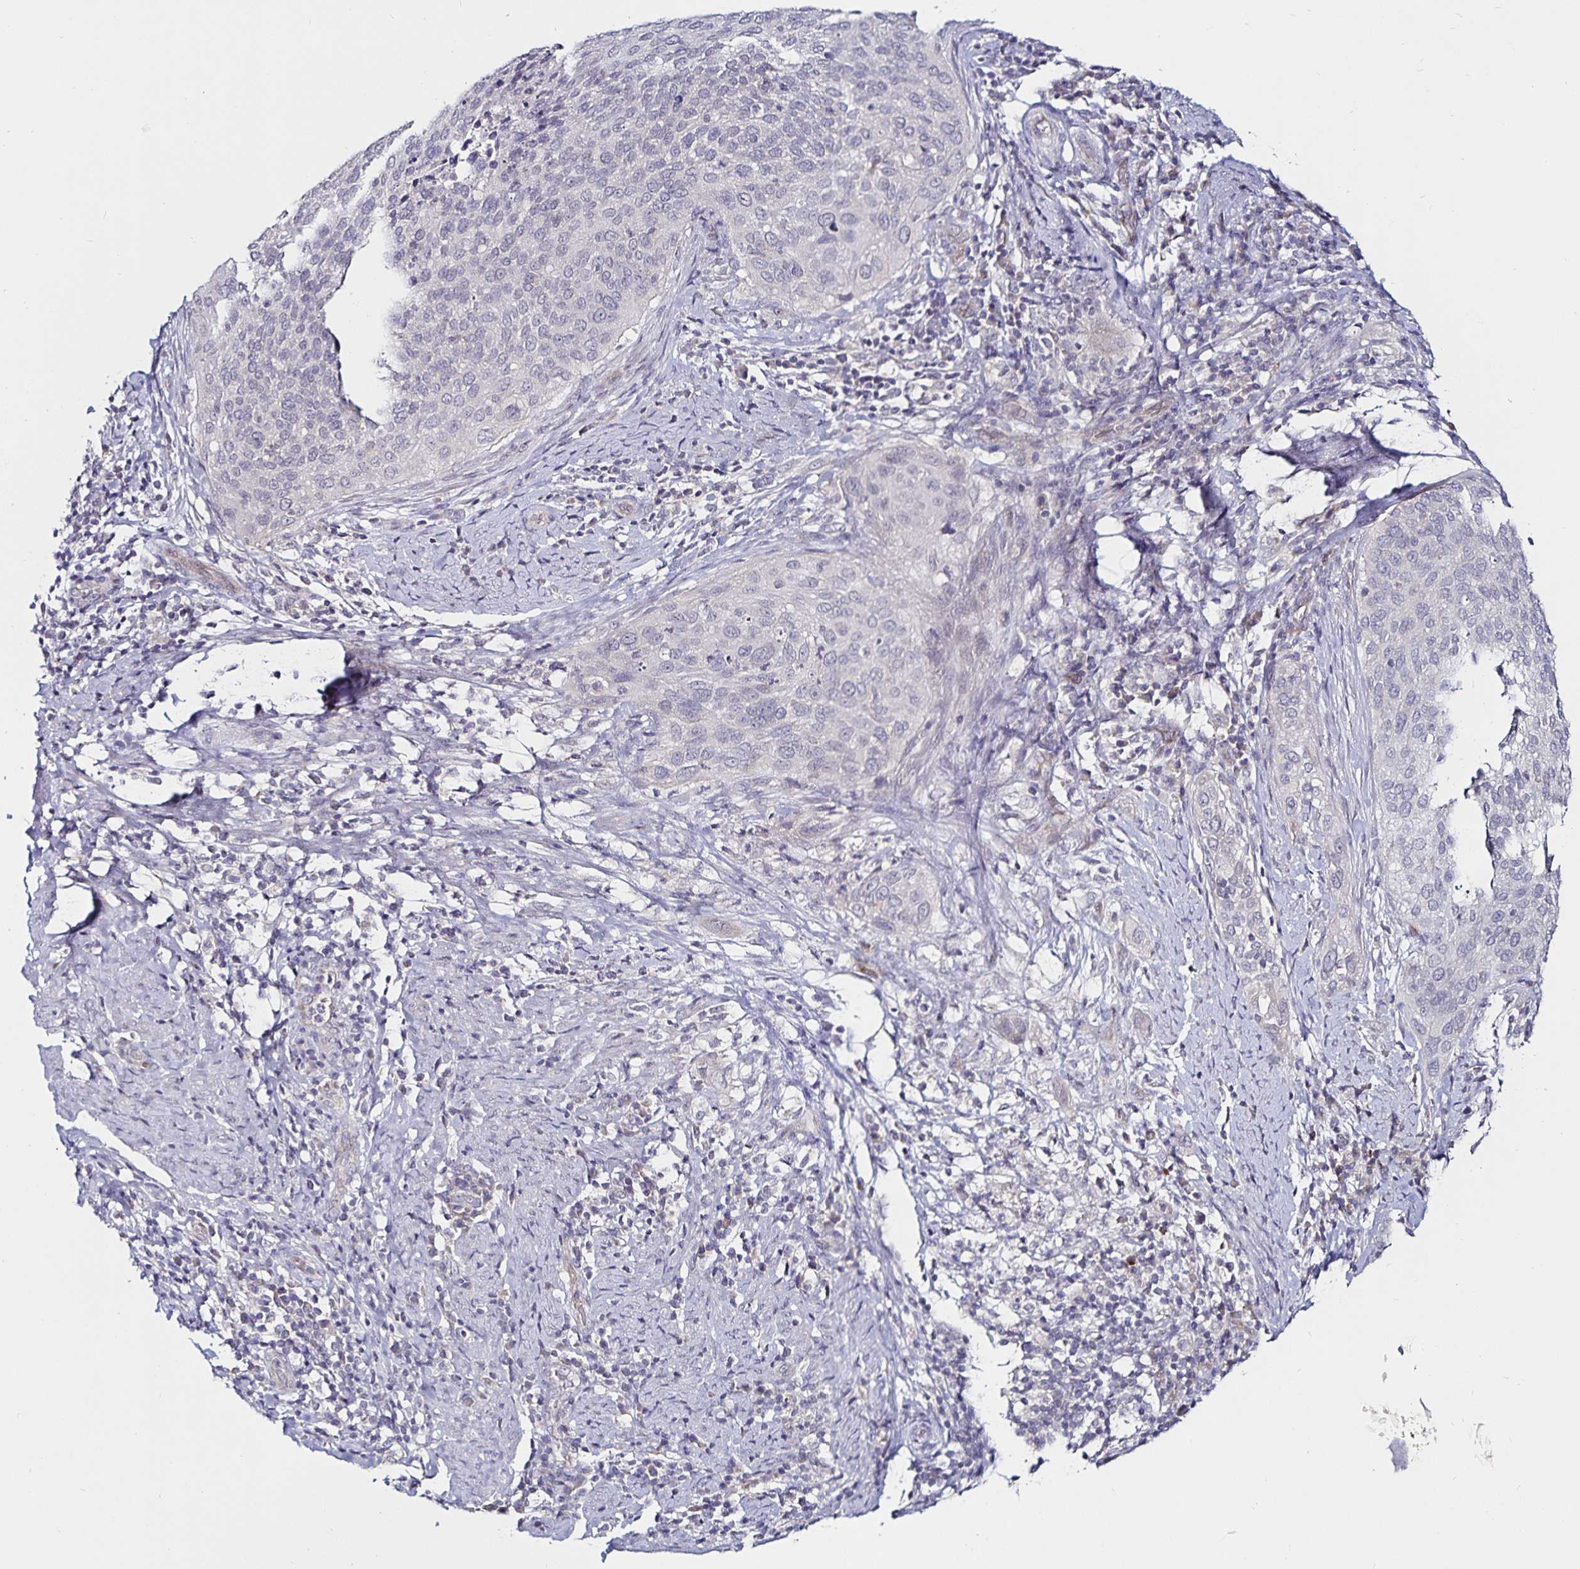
{"staining": {"intensity": "negative", "quantity": "none", "location": "none"}, "tissue": "cervical cancer", "cell_type": "Tumor cells", "image_type": "cancer", "snomed": [{"axis": "morphology", "description": "Squamous cell carcinoma, NOS"}, {"axis": "topography", "description": "Cervix"}], "caption": "This is an immunohistochemistry (IHC) micrograph of cervical squamous cell carcinoma. There is no positivity in tumor cells.", "gene": "ACSL5", "patient": {"sex": "female", "age": 38}}